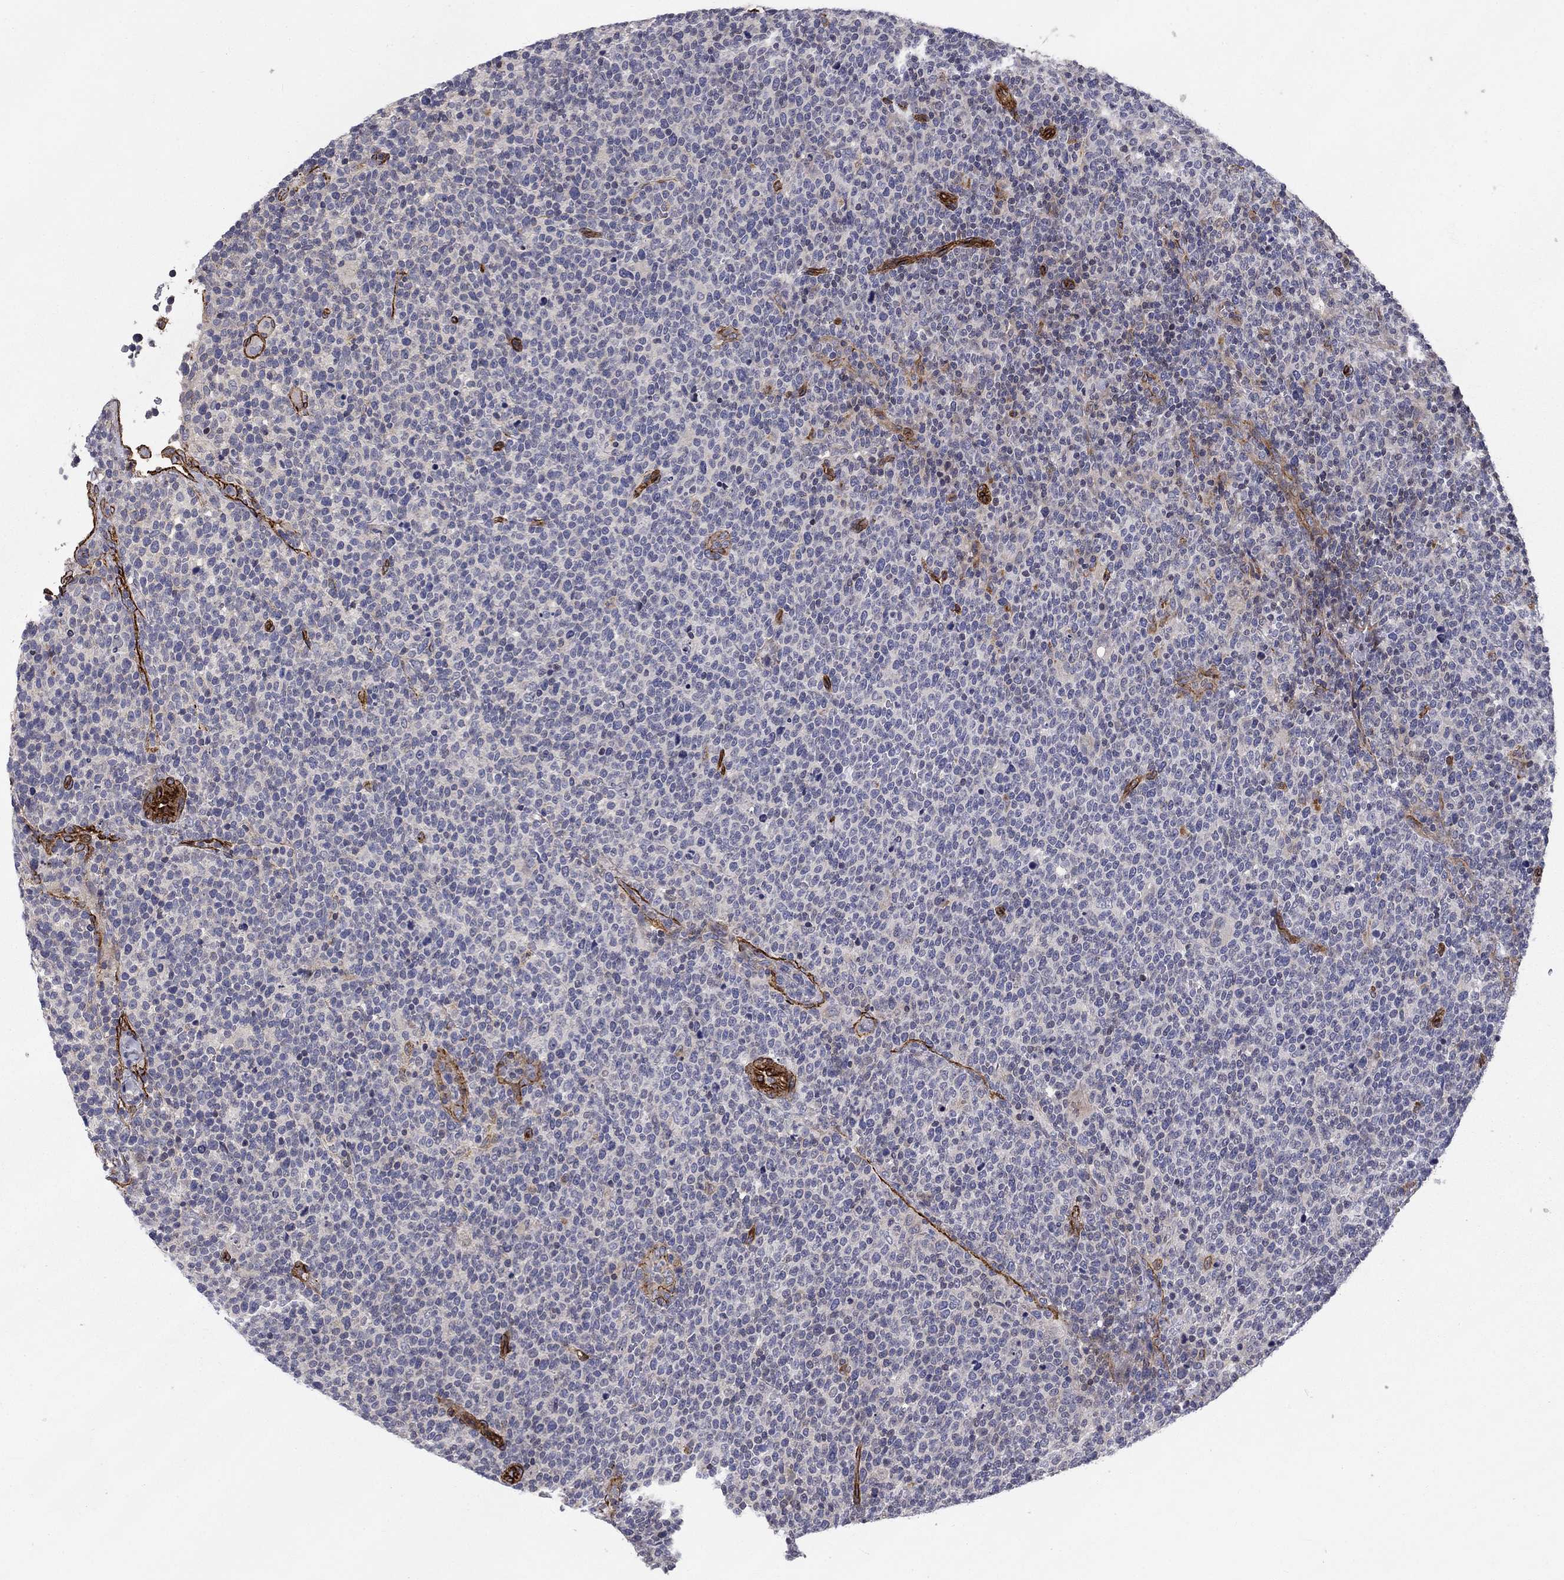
{"staining": {"intensity": "negative", "quantity": "none", "location": "none"}, "tissue": "lymphoma", "cell_type": "Tumor cells", "image_type": "cancer", "snomed": [{"axis": "morphology", "description": "Malignant lymphoma, non-Hodgkin's type, High grade"}, {"axis": "topography", "description": "Lymph node"}], "caption": "A high-resolution micrograph shows immunohistochemistry staining of malignant lymphoma, non-Hodgkin's type (high-grade), which demonstrates no significant staining in tumor cells. (DAB (3,3'-diaminobenzidine) immunohistochemistry, high magnification).", "gene": "SYNC", "patient": {"sex": "male", "age": 61}}